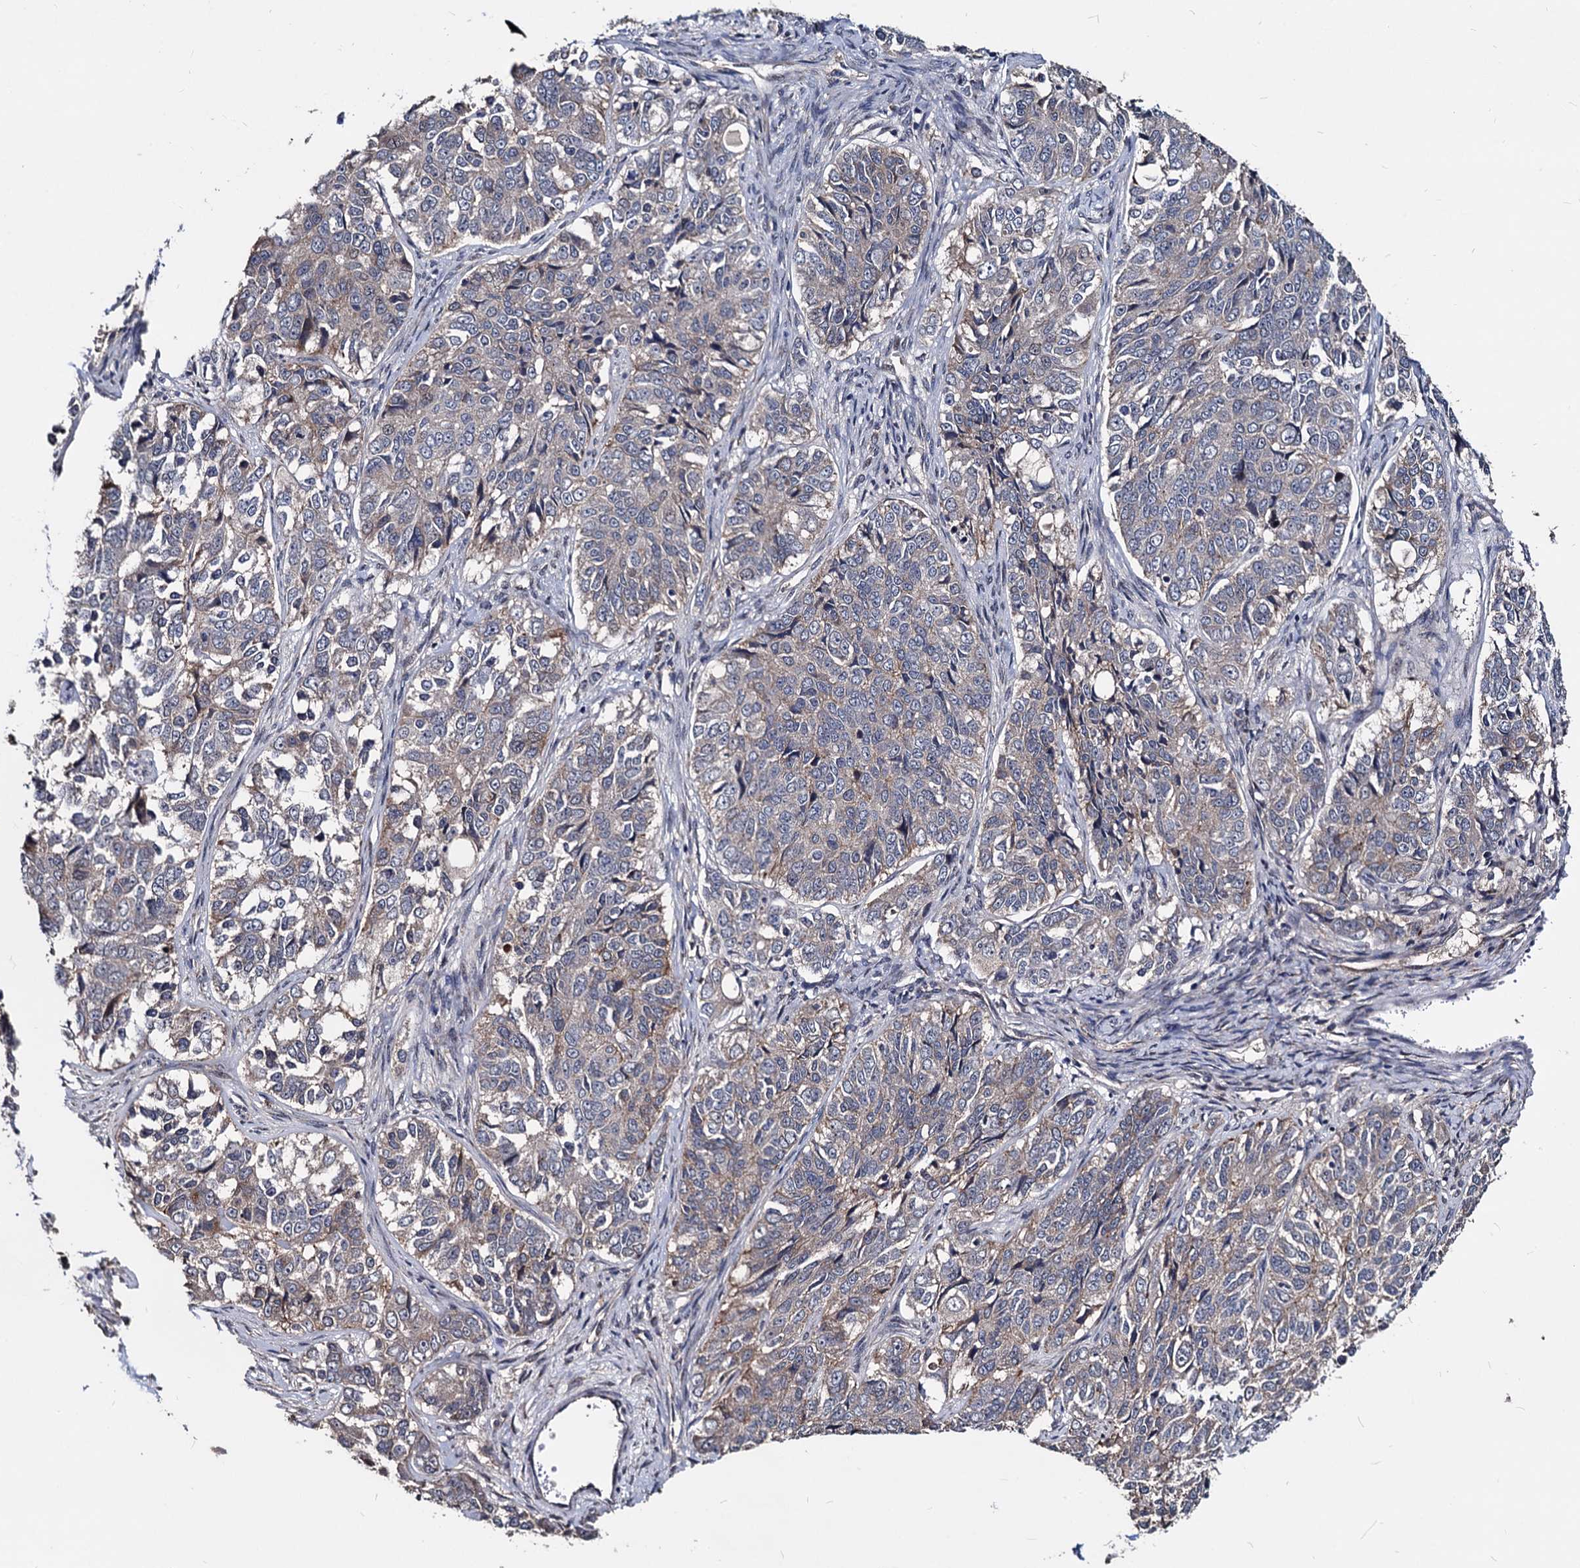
{"staining": {"intensity": "weak", "quantity": "25%-75%", "location": "cytoplasmic/membranous"}, "tissue": "ovarian cancer", "cell_type": "Tumor cells", "image_type": "cancer", "snomed": [{"axis": "morphology", "description": "Carcinoma, endometroid"}, {"axis": "topography", "description": "Ovary"}], "caption": "The immunohistochemical stain shows weak cytoplasmic/membranous staining in tumor cells of endometroid carcinoma (ovarian) tissue.", "gene": "SMAGP", "patient": {"sex": "female", "age": 51}}